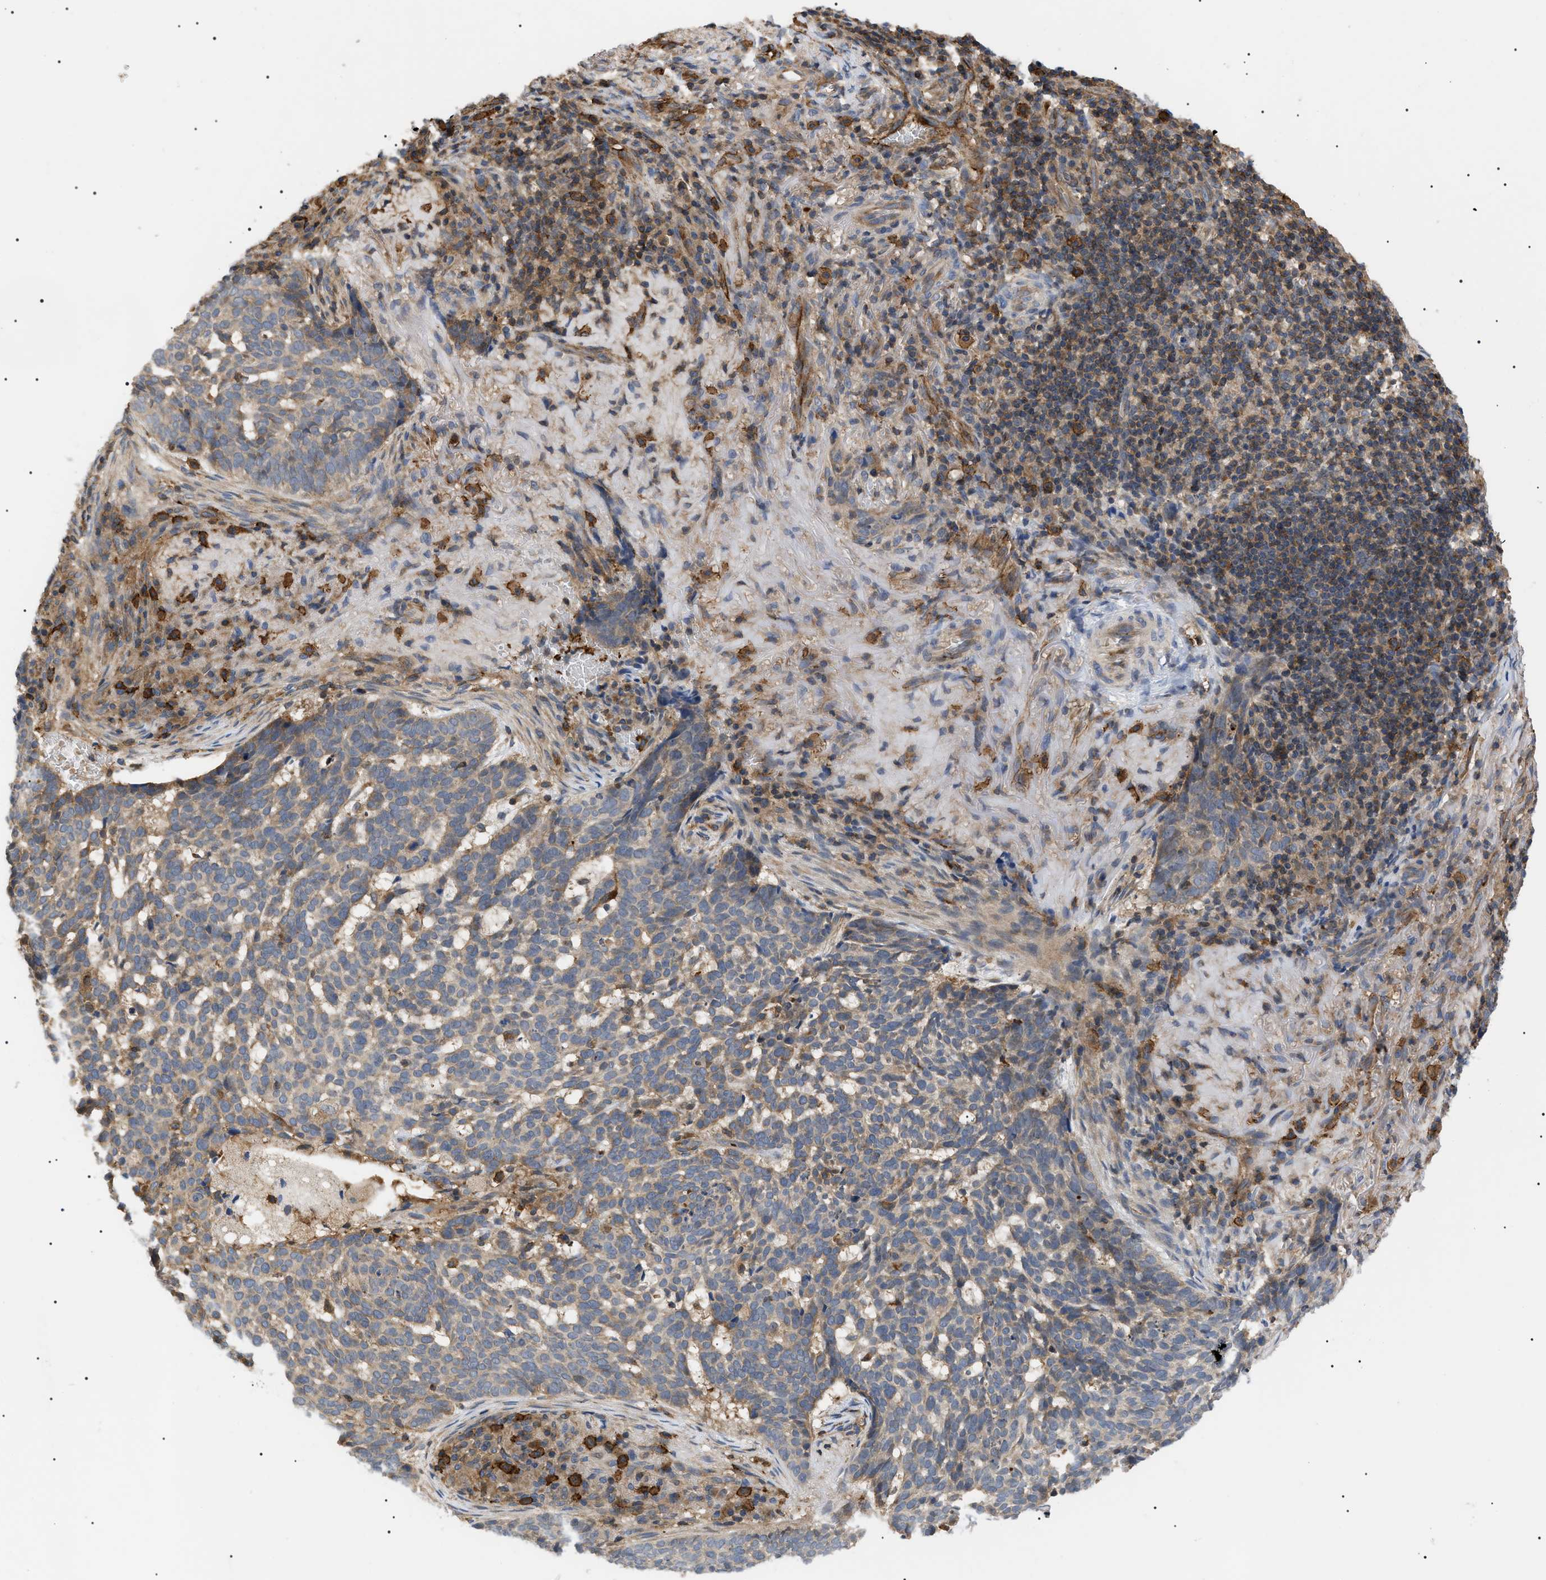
{"staining": {"intensity": "moderate", "quantity": ">75%", "location": "cytoplasmic/membranous"}, "tissue": "skin cancer", "cell_type": "Tumor cells", "image_type": "cancer", "snomed": [{"axis": "morphology", "description": "Basal cell carcinoma"}, {"axis": "topography", "description": "Skin"}], "caption": "This is a photomicrograph of IHC staining of skin basal cell carcinoma, which shows moderate positivity in the cytoplasmic/membranous of tumor cells.", "gene": "TMTC4", "patient": {"sex": "male", "age": 85}}